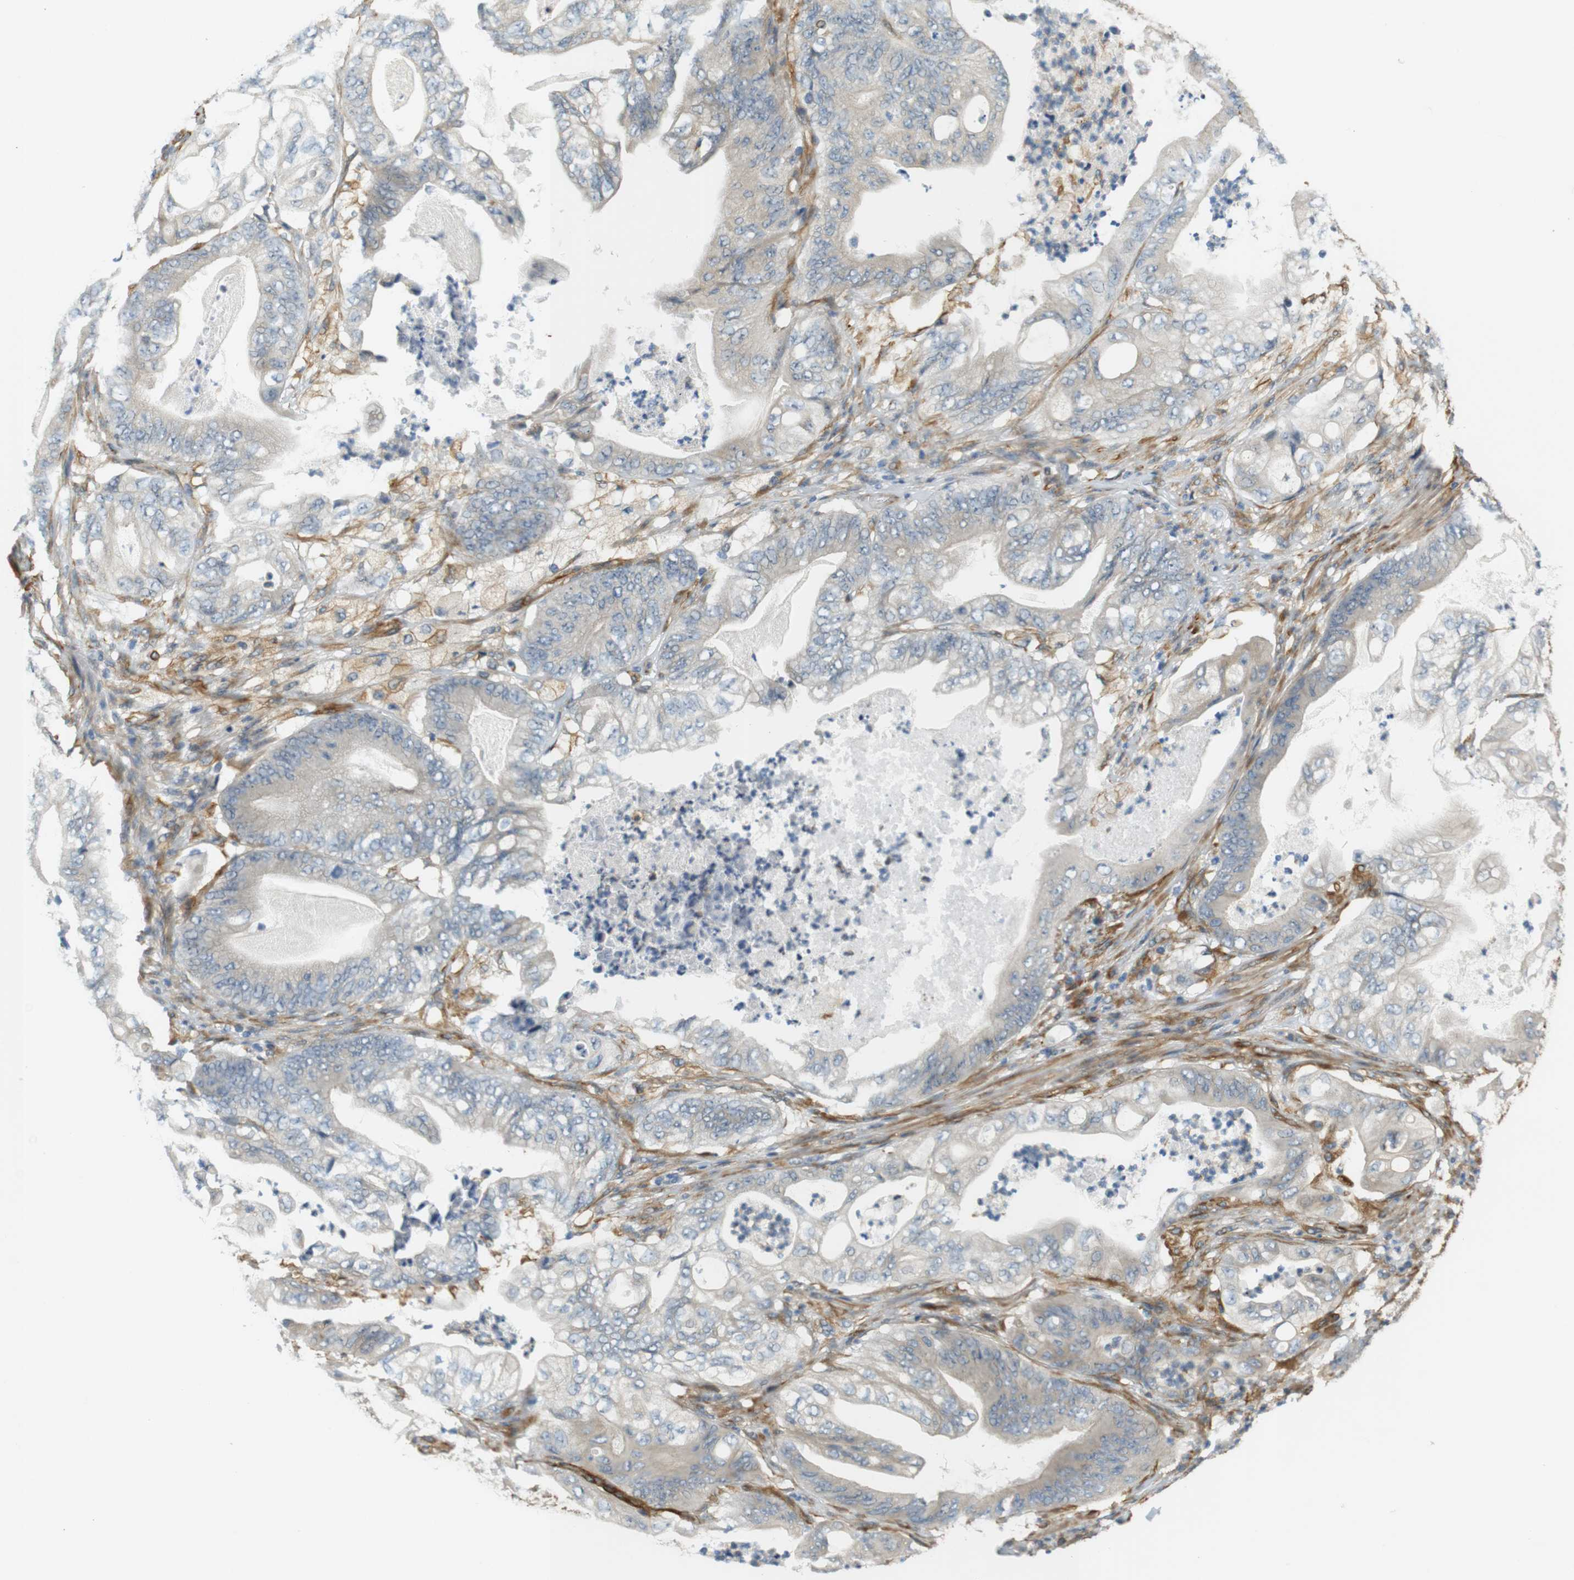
{"staining": {"intensity": "negative", "quantity": "none", "location": "none"}, "tissue": "stomach cancer", "cell_type": "Tumor cells", "image_type": "cancer", "snomed": [{"axis": "morphology", "description": "Adenocarcinoma, NOS"}, {"axis": "topography", "description": "Stomach"}], "caption": "This is an immunohistochemistry micrograph of adenocarcinoma (stomach). There is no positivity in tumor cells.", "gene": "CYTH3", "patient": {"sex": "female", "age": 73}}